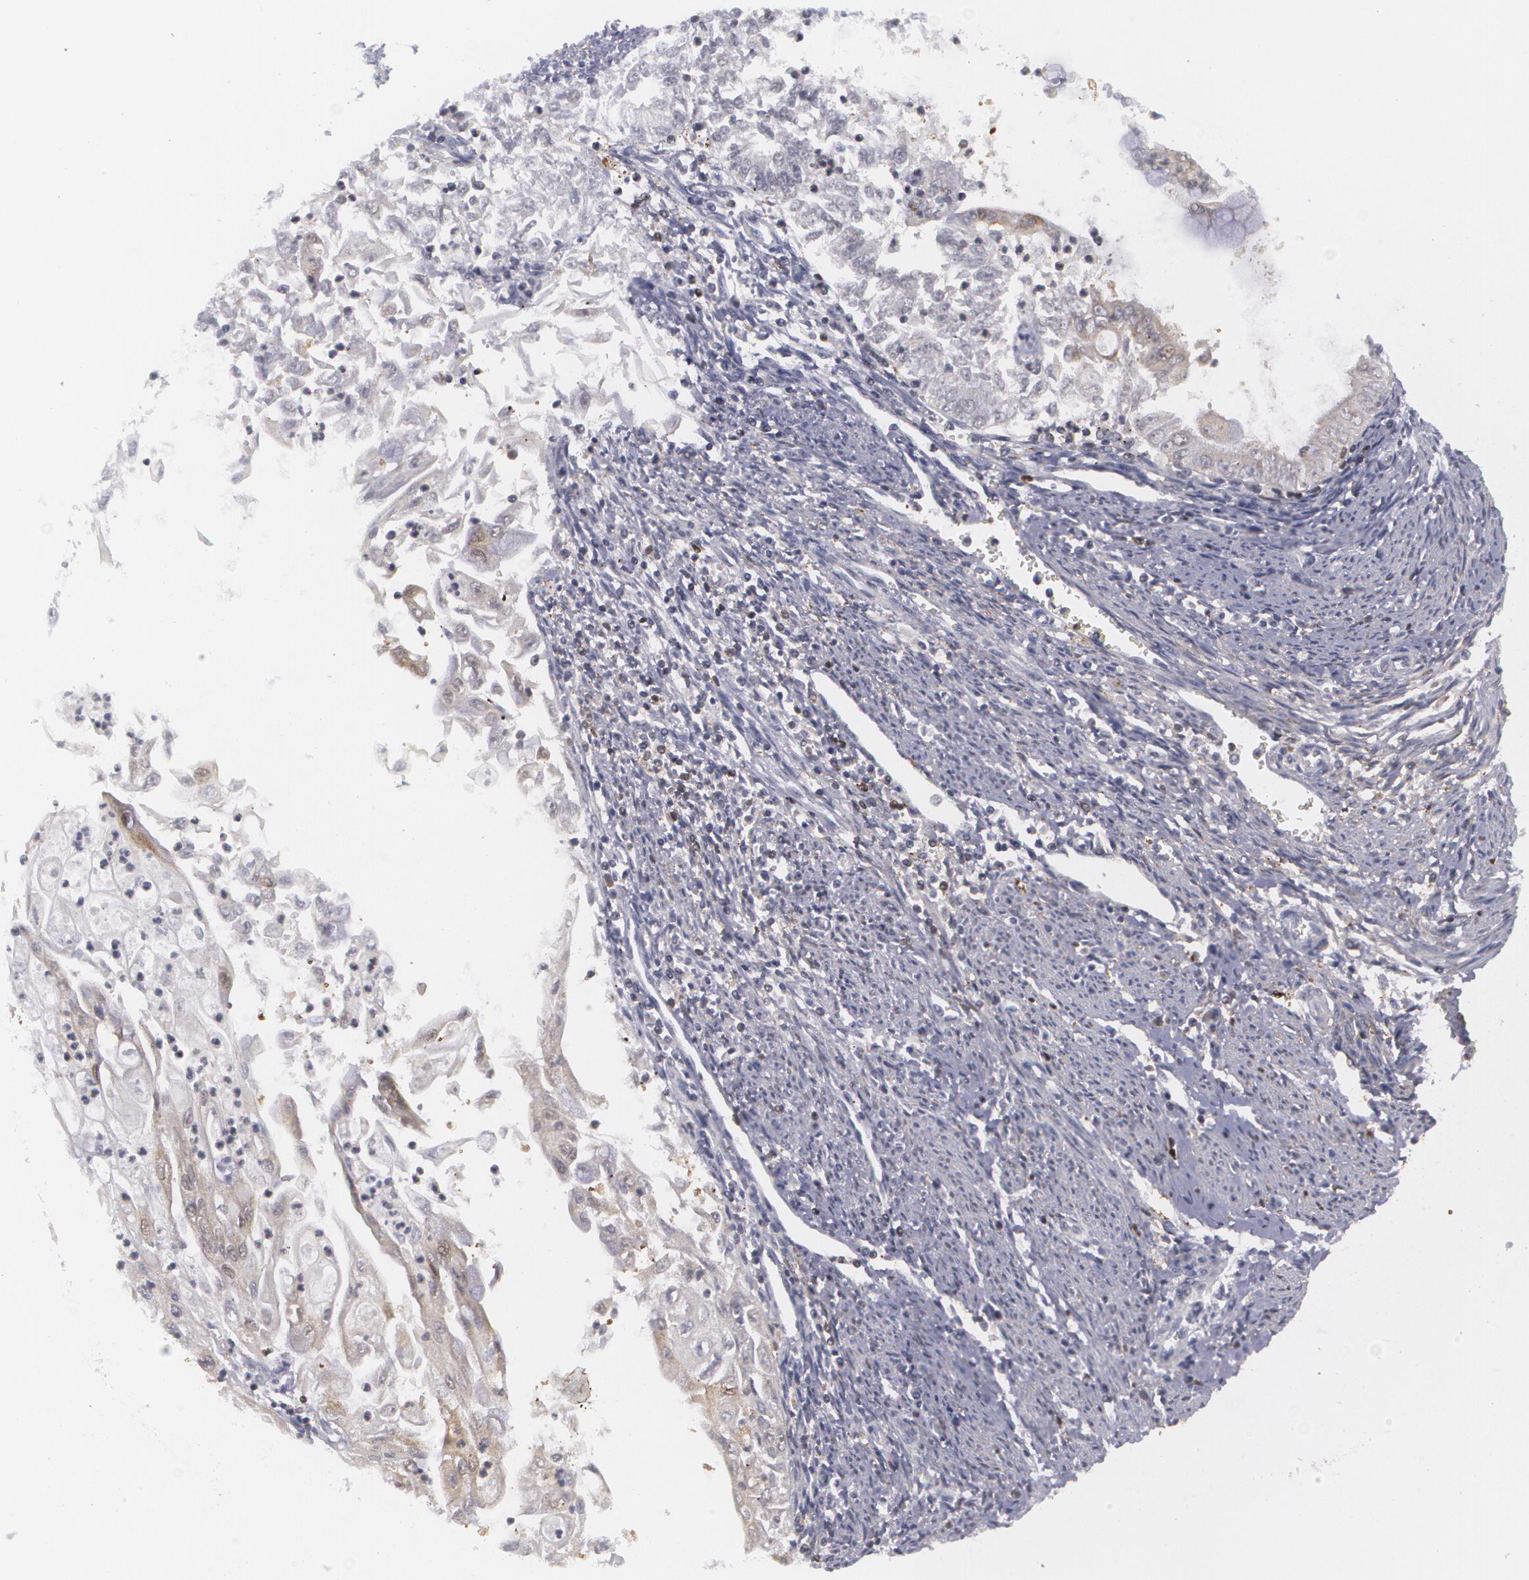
{"staining": {"intensity": "weak", "quantity": "<25%", "location": "cytoplasmic/membranous"}, "tissue": "endometrial cancer", "cell_type": "Tumor cells", "image_type": "cancer", "snomed": [{"axis": "morphology", "description": "Adenocarcinoma, NOS"}, {"axis": "topography", "description": "Endometrium"}], "caption": "Endometrial cancer (adenocarcinoma) stained for a protein using immunohistochemistry (IHC) shows no expression tumor cells.", "gene": "BIN1", "patient": {"sex": "female", "age": 75}}